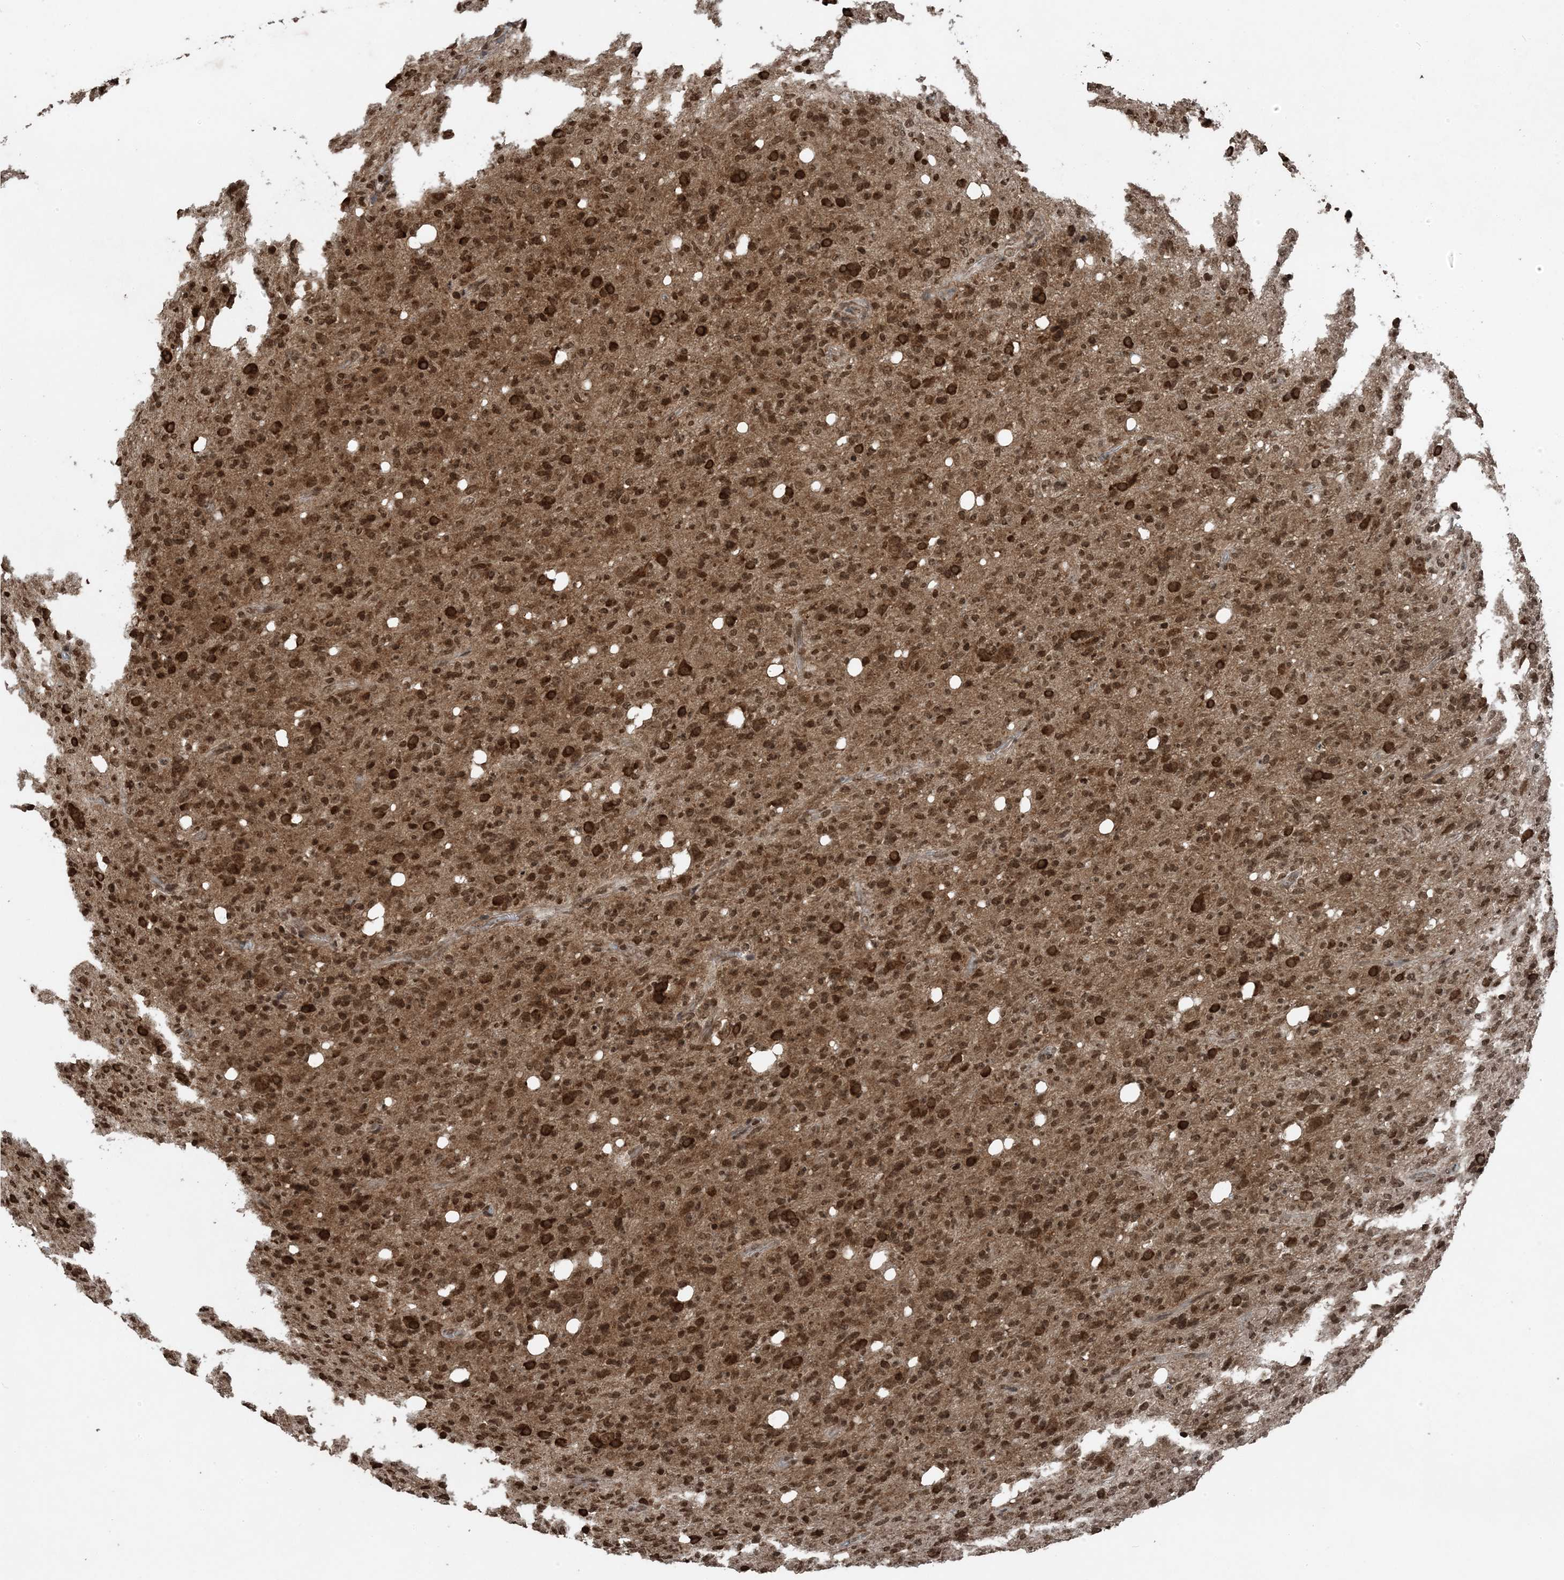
{"staining": {"intensity": "moderate", "quantity": ">75%", "location": "nuclear"}, "tissue": "glioma", "cell_type": "Tumor cells", "image_type": "cancer", "snomed": [{"axis": "morphology", "description": "Glioma, malignant, High grade"}, {"axis": "topography", "description": "Brain"}], "caption": "Immunohistochemical staining of glioma displays medium levels of moderate nuclear protein staining in about >75% of tumor cells. (DAB = brown stain, brightfield microscopy at high magnification).", "gene": "ZFAND2B", "patient": {"sex": "female", "age": 57}}